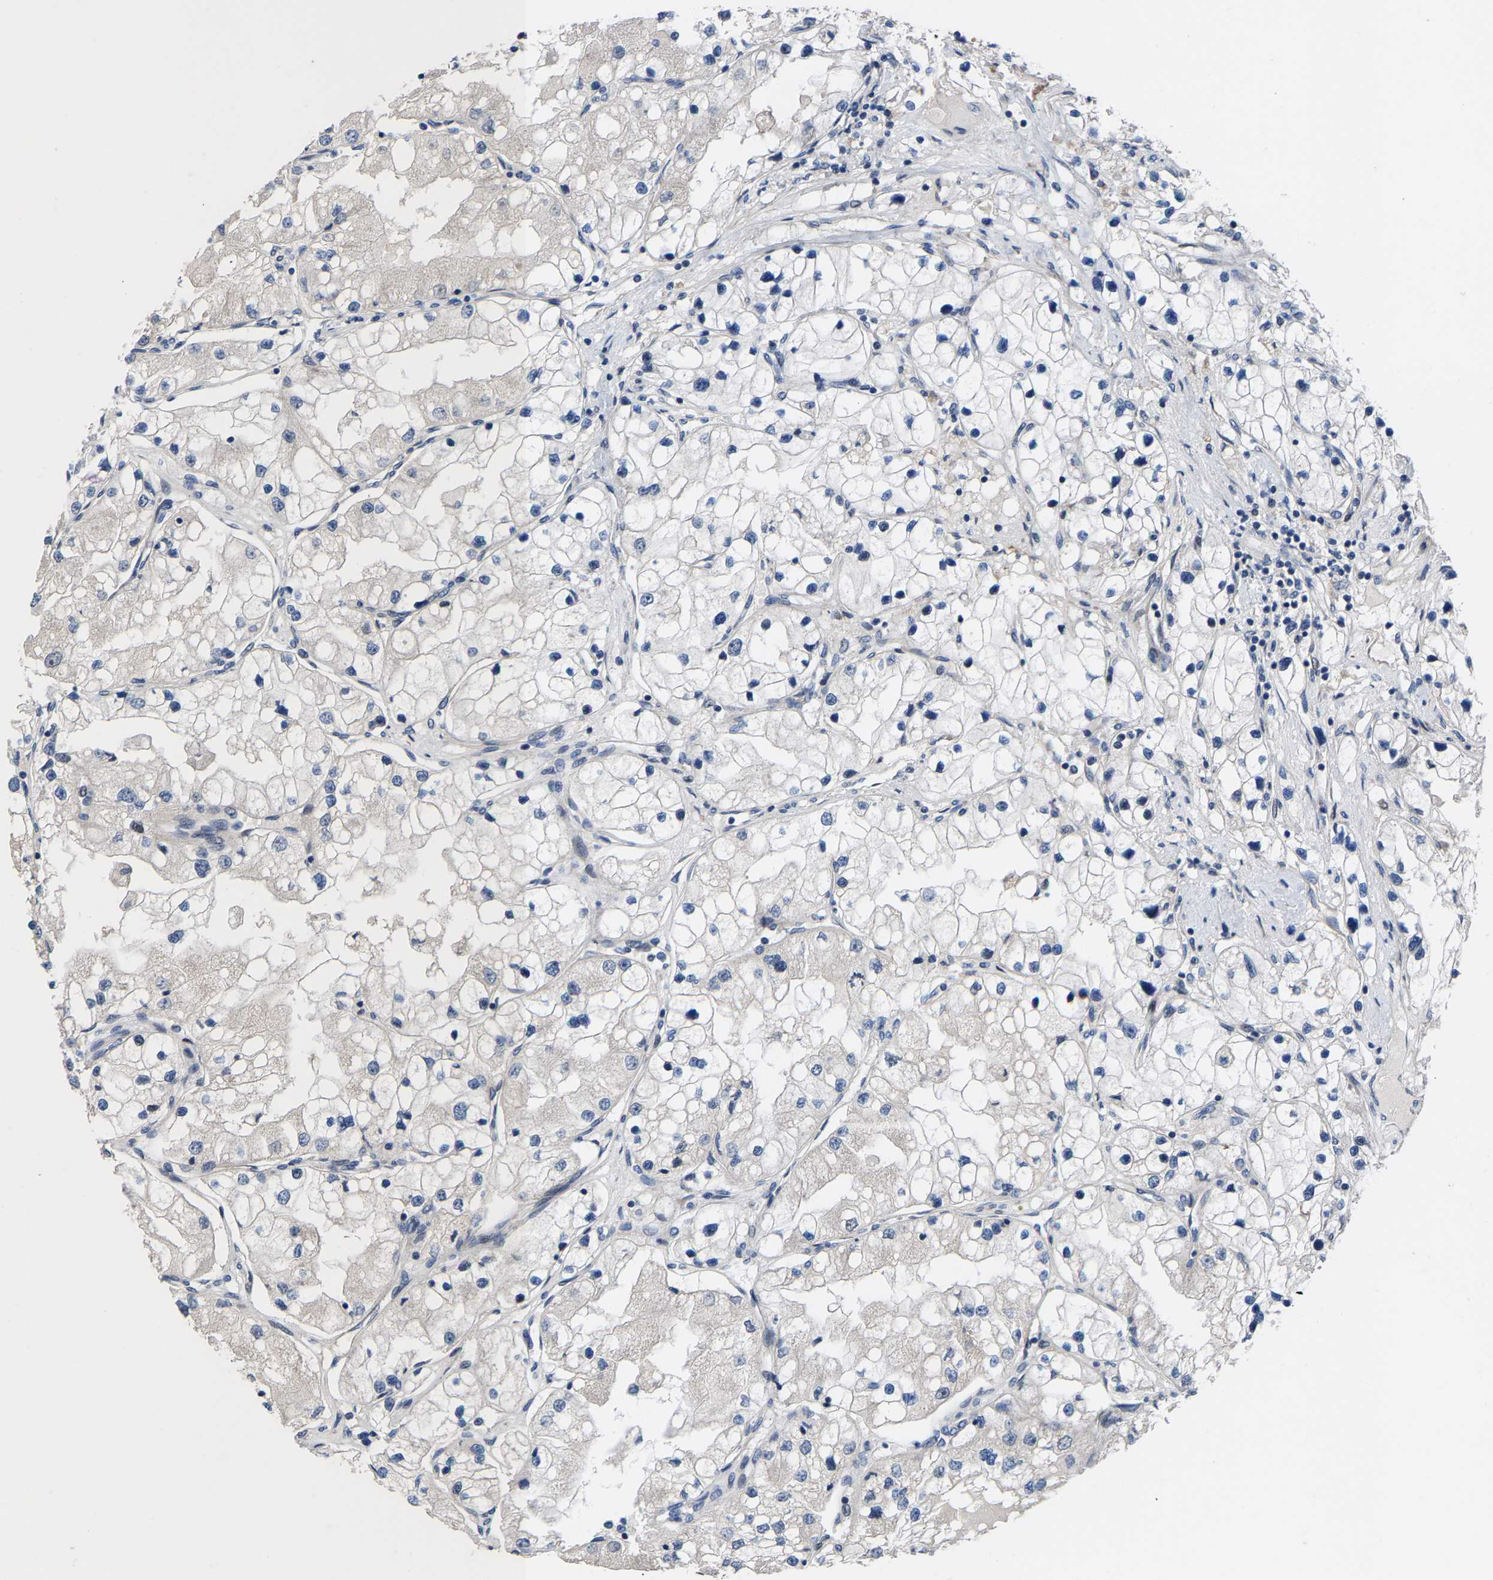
{"staining": {"intensity": "negative", "quantity": "none", "location": "none"}, "tissue": "renal cancer", "cell_type": "Tumor cells", "image_type": "cancer", "snomed": [{"axis": "morphology", "description": "Adenocarcinoma, NOS"}, {"axis": "topography", "description": "Kidney"}], "caption": "This is an immunohistochemistry (IHC) histopathology image of human renal cancer. There is no expression in tumor cells.", "gene": "HAUS6", "patient": {"sex": "male", "age": 68}}